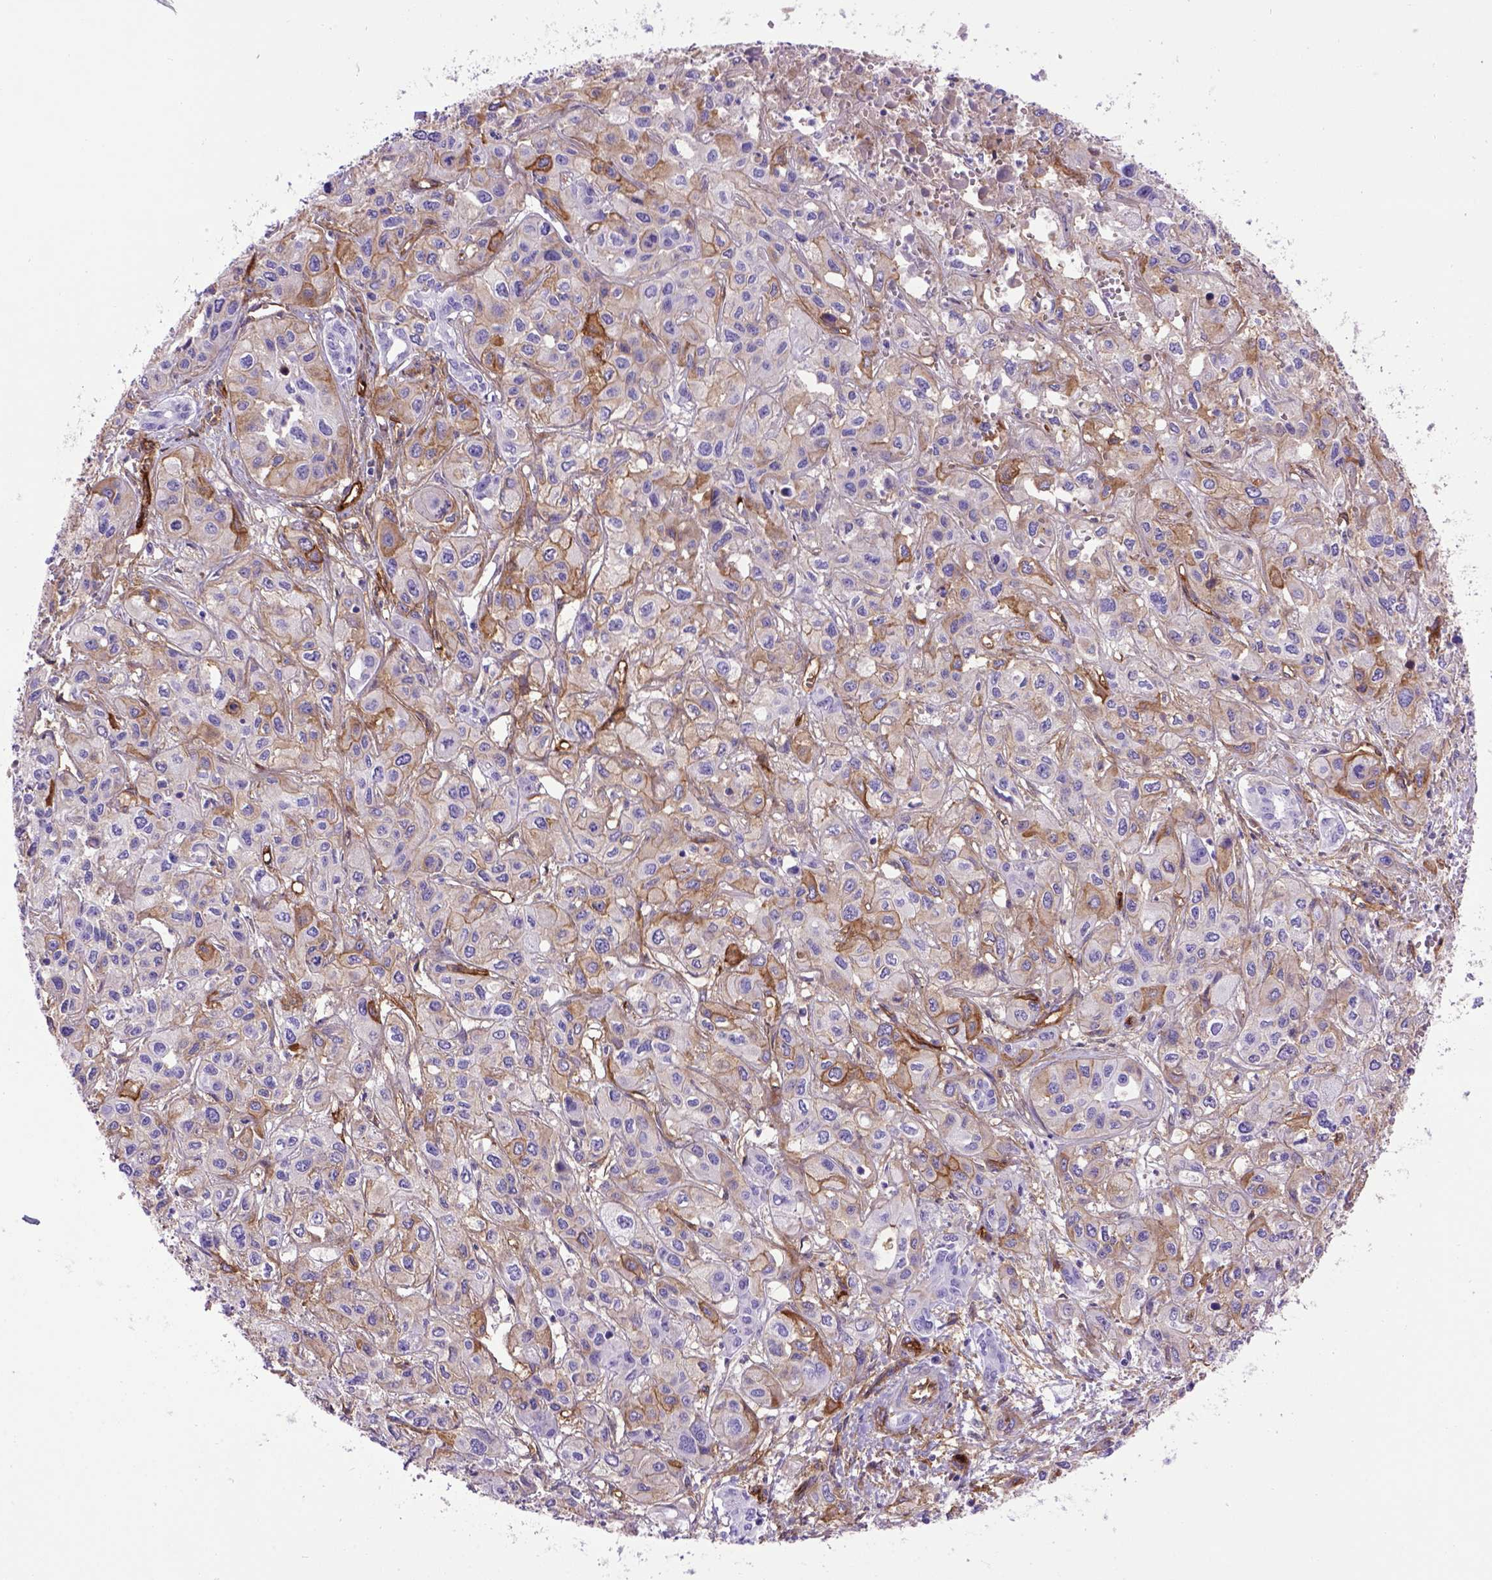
{"staining": {"intensity": "weak", "quantity": "<25%", "location": "cytoplasmic/membranous"}, "tissue": "liver cancer", "cell_type": "Tumor cells", "image_type": "cancer", "snomed": [{"axis": "morphology", "description": "Cholangiocarcinoma"}, {"axis": "topography", "description": "Liver"}], "caption": "This image is of liver cancer stained with immunohistochemistry to label a protein in brown with the nuclei are counter-stained blue. There is no positivity in tumor cells.", "gene": "ENG", "patient": {"sex": "female", "age": 66}}